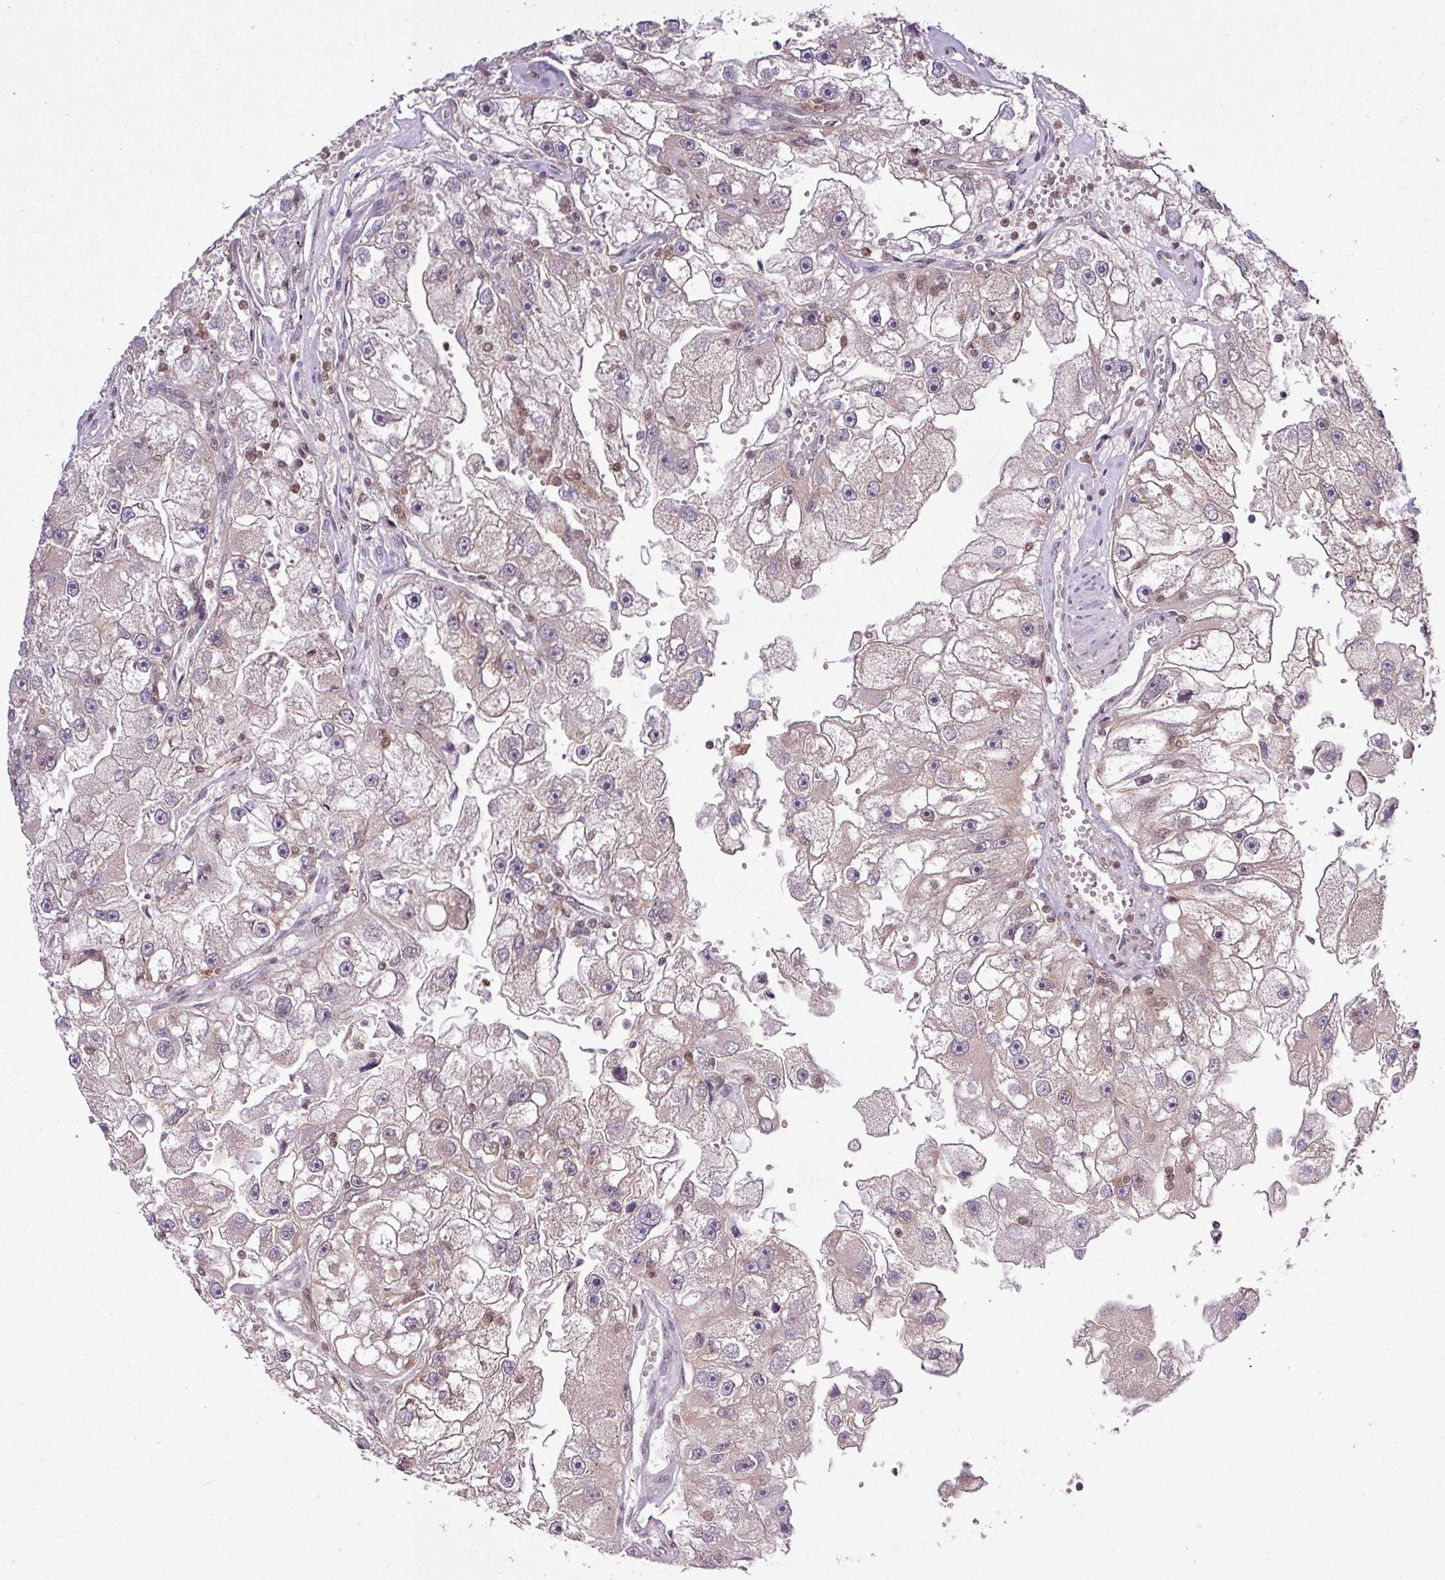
{"staining": {"intensity": "weak", "quantity": ">75%", "location": "cytoplasmic/membranous,nuclear"}, "tissue": "renal cancer", "cell_type": "Tumor cells", "image_type": "cancer", "snomed": [{"axis": "morphology", "description": "Adenocarcinoma, NOS"}, {"axis": "topography", "description": "Kidney"}], "caption": "This image demonstrates immunohistochemistry staining of renal adenocarcinoma, with low weak cytoplasmic/membranous and nuclear staining in about >75% of tumor cells.", "gene": "ITPKC", "patient": {"sex": "male", "age": 63}}